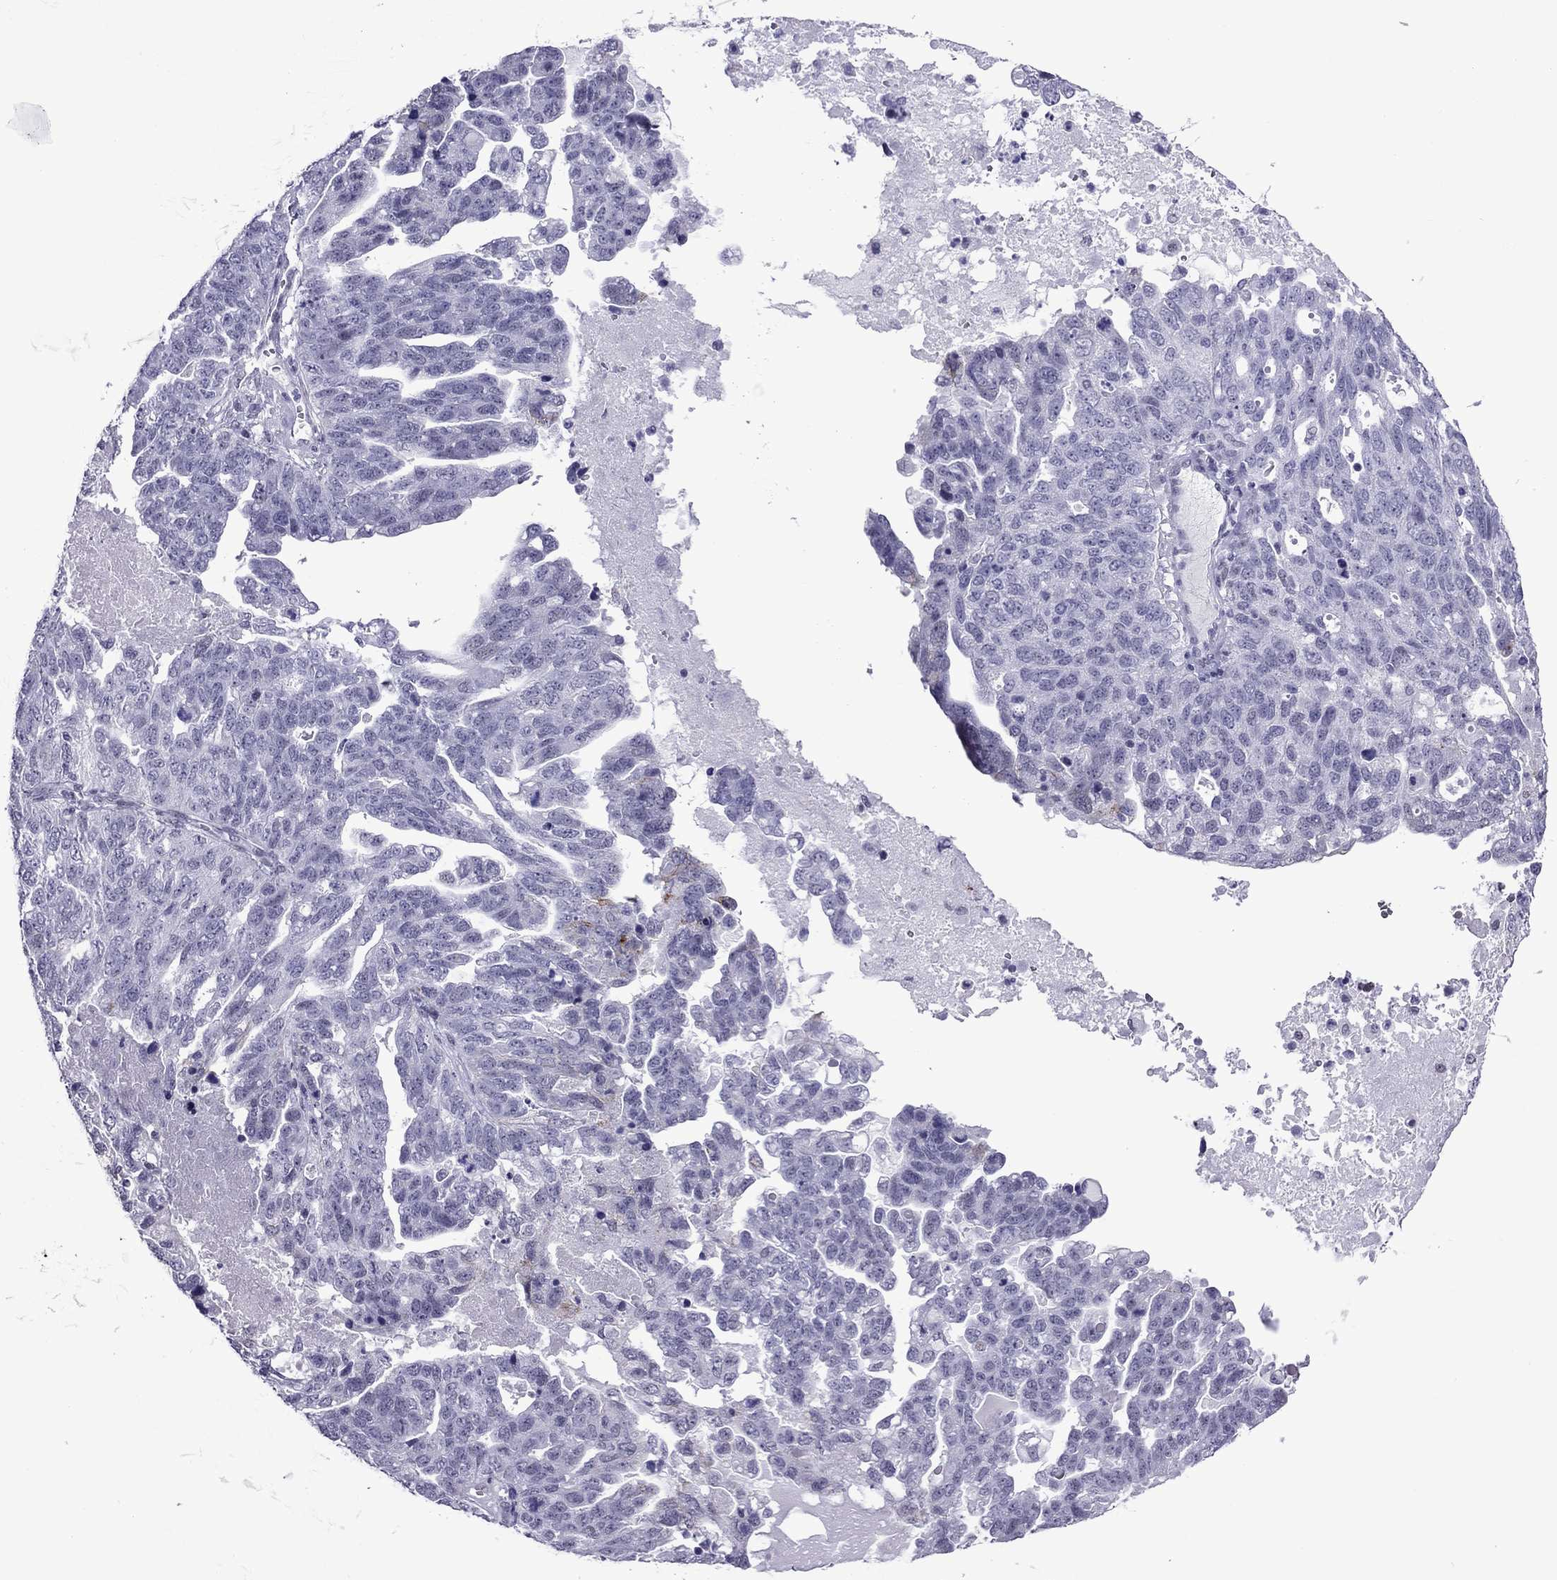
{"staining": {"intensity": "negative", "quantity": "none", "location": "none"}, "tissue": "ovarian cancer", "cell_type": "Tumor cells", "image_type": "cancer", "snomed": [{"axis": "morphology", "description": "Cystadenocarcinoma, serous, NOS"}, {"axis": "topography", "description": "Ovary"}], "caption": "Tumor cells are negative for brown protein staining in ovarian serous cystadenocarcinoma.", "gene": "ZNF646", "patient": {"sex": "female", "age": 71}}